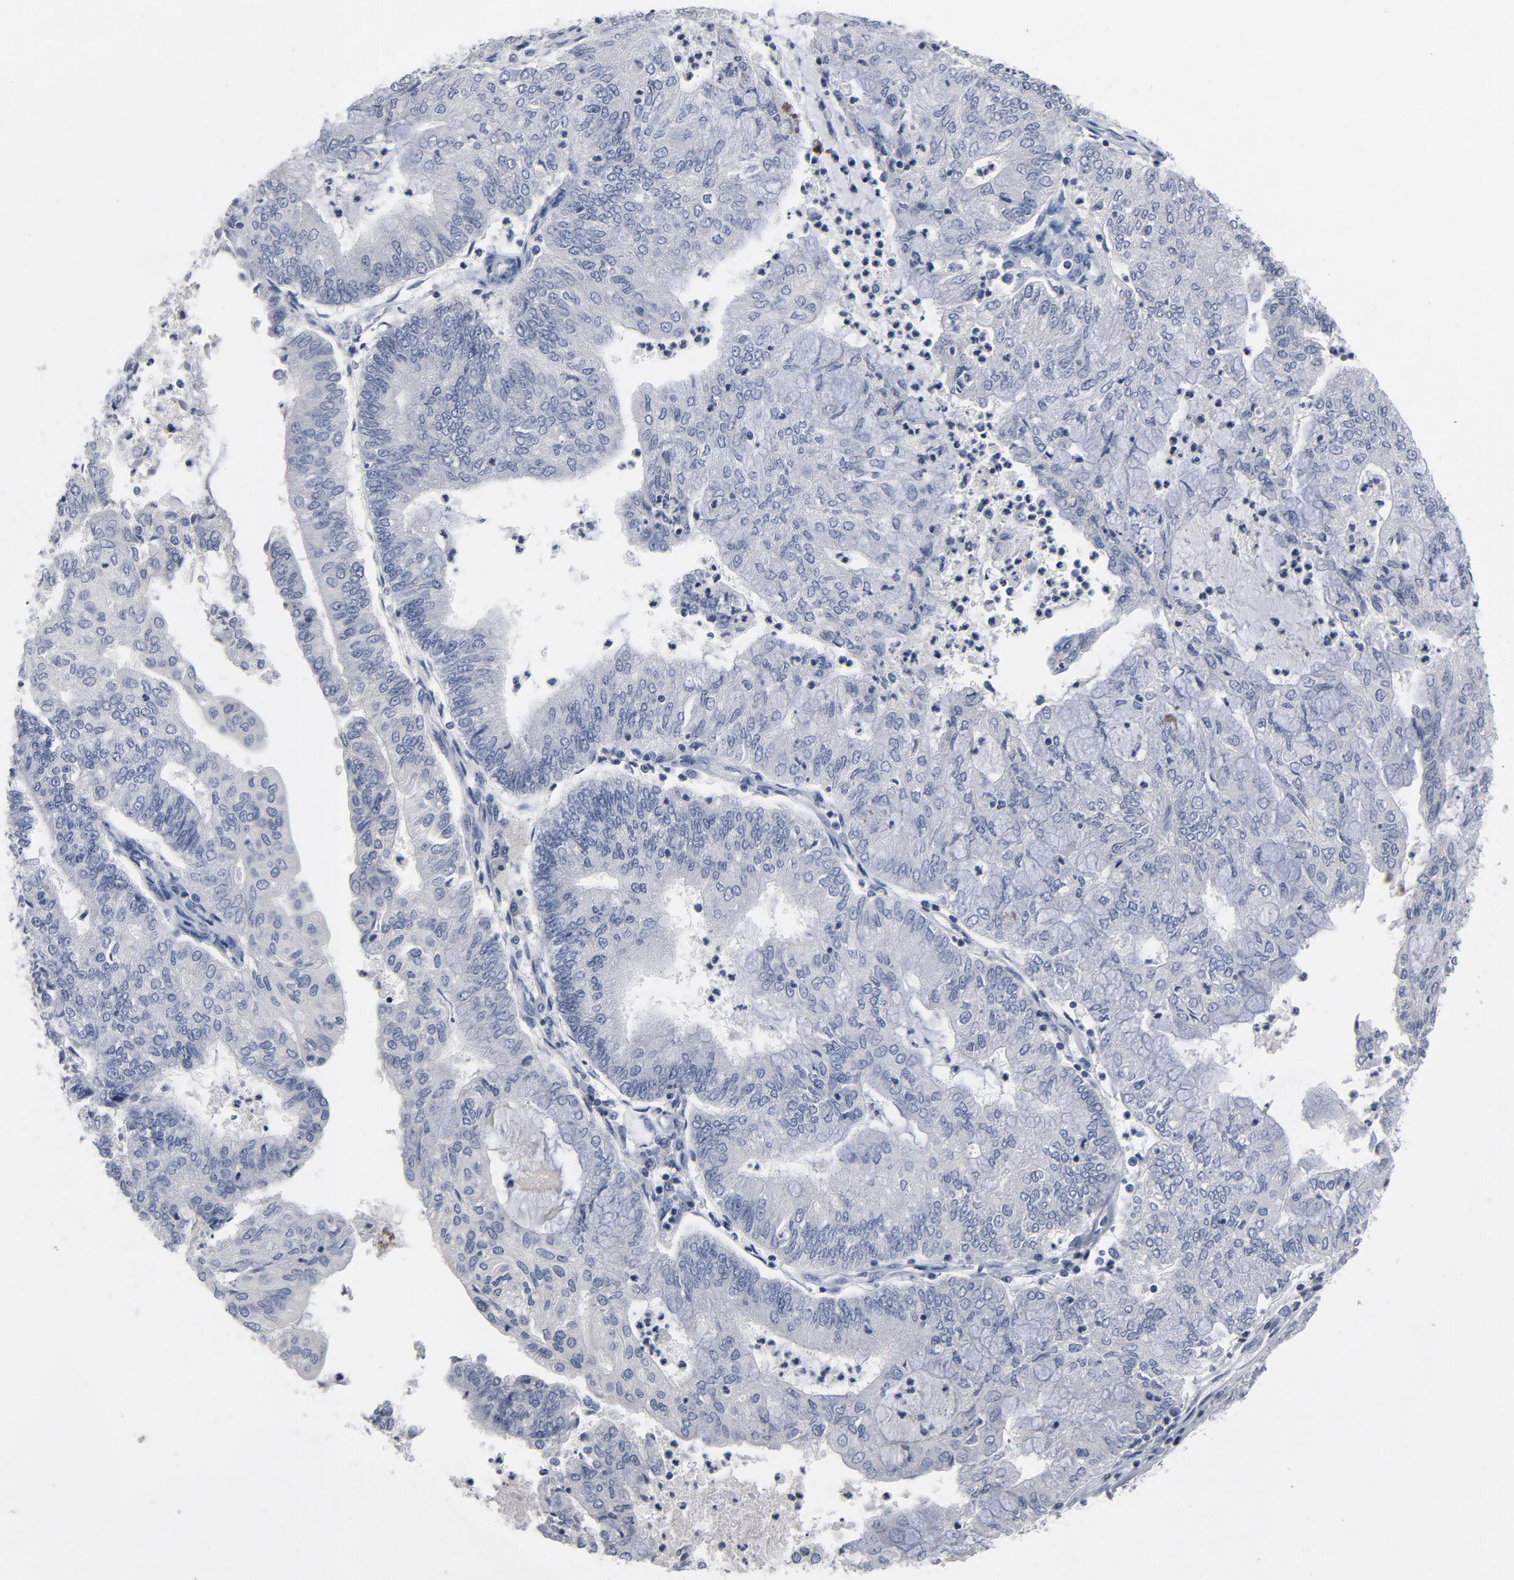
{"staining": {"intensity": "negative", "quantity": "none", "location": "none"}, "tissue": "endometrial cancer", "cell_type": "Tumor cells", "image_type": "cancer", "snomed": [{"axis": "morphology", "description": "Adenocarcinoma, NOS"}, {"axis": "topography", "description": "Endometrium"}], "caption": "Immunohistochemical staining of endometrial cancer (adenocarcinoma) demonstrates no significant staining in tumor cells.", "gene": "TCL1A", "patient": {"sex": "female", "age": 59}}